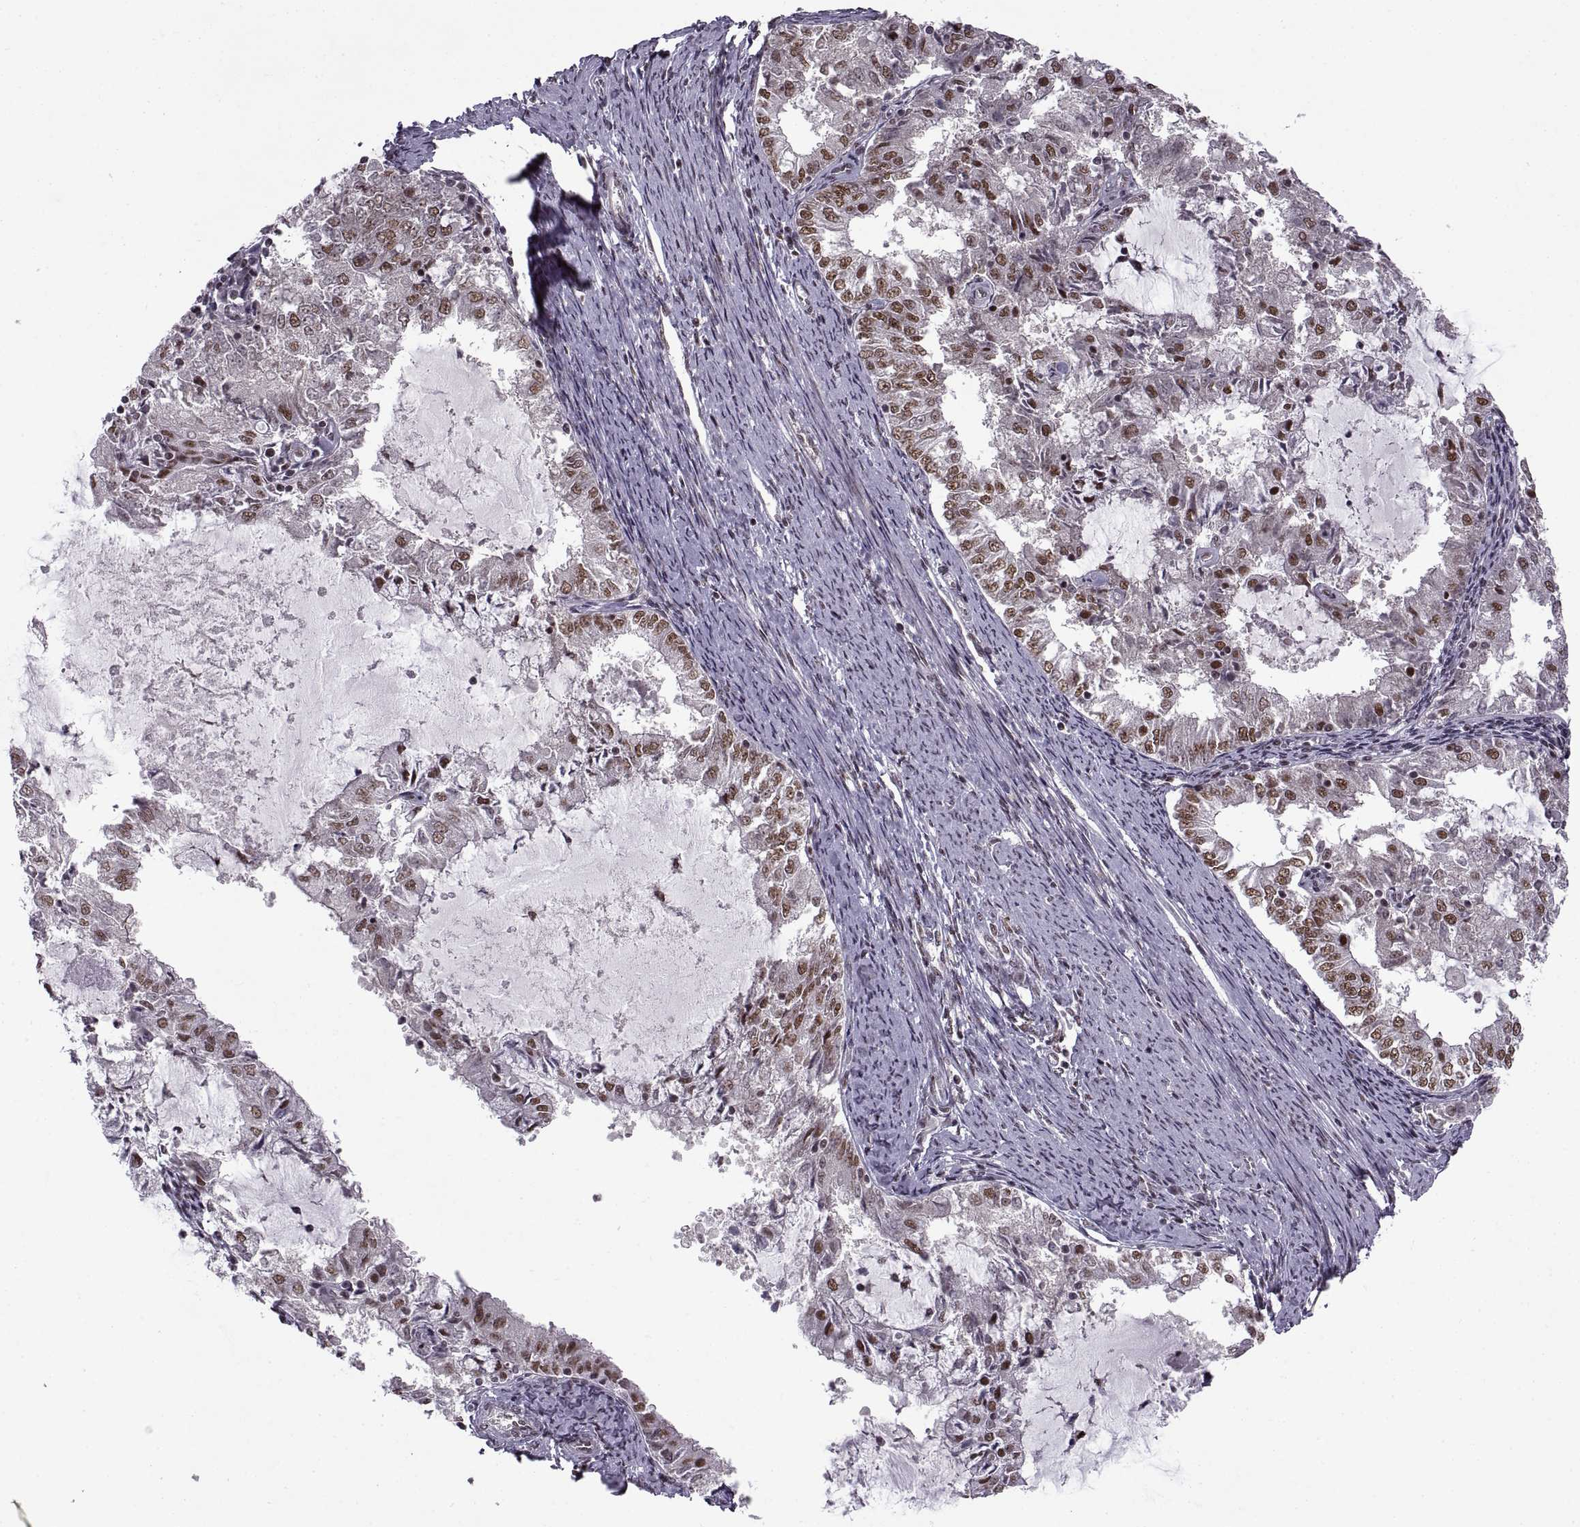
{"staining": {"intensity": "moderate", "quantity": ">75%", "location": "nuclear"}, "tissue": "endometrial cancer", "cell_type": "Tumor cells", "image_type": "cancer", "snomed": [{"axis": "morphology", "description": "Adenocarcinoma, NOS"}, {"axis": "topography", "description": "Endometrium"}], "caption": "Adenocarcinoma (endometrial) stained with a protein marker displays moderate staining in tumor cells.", "gene": "MT1E", "patient": {"sex": "female", "age": 57}}